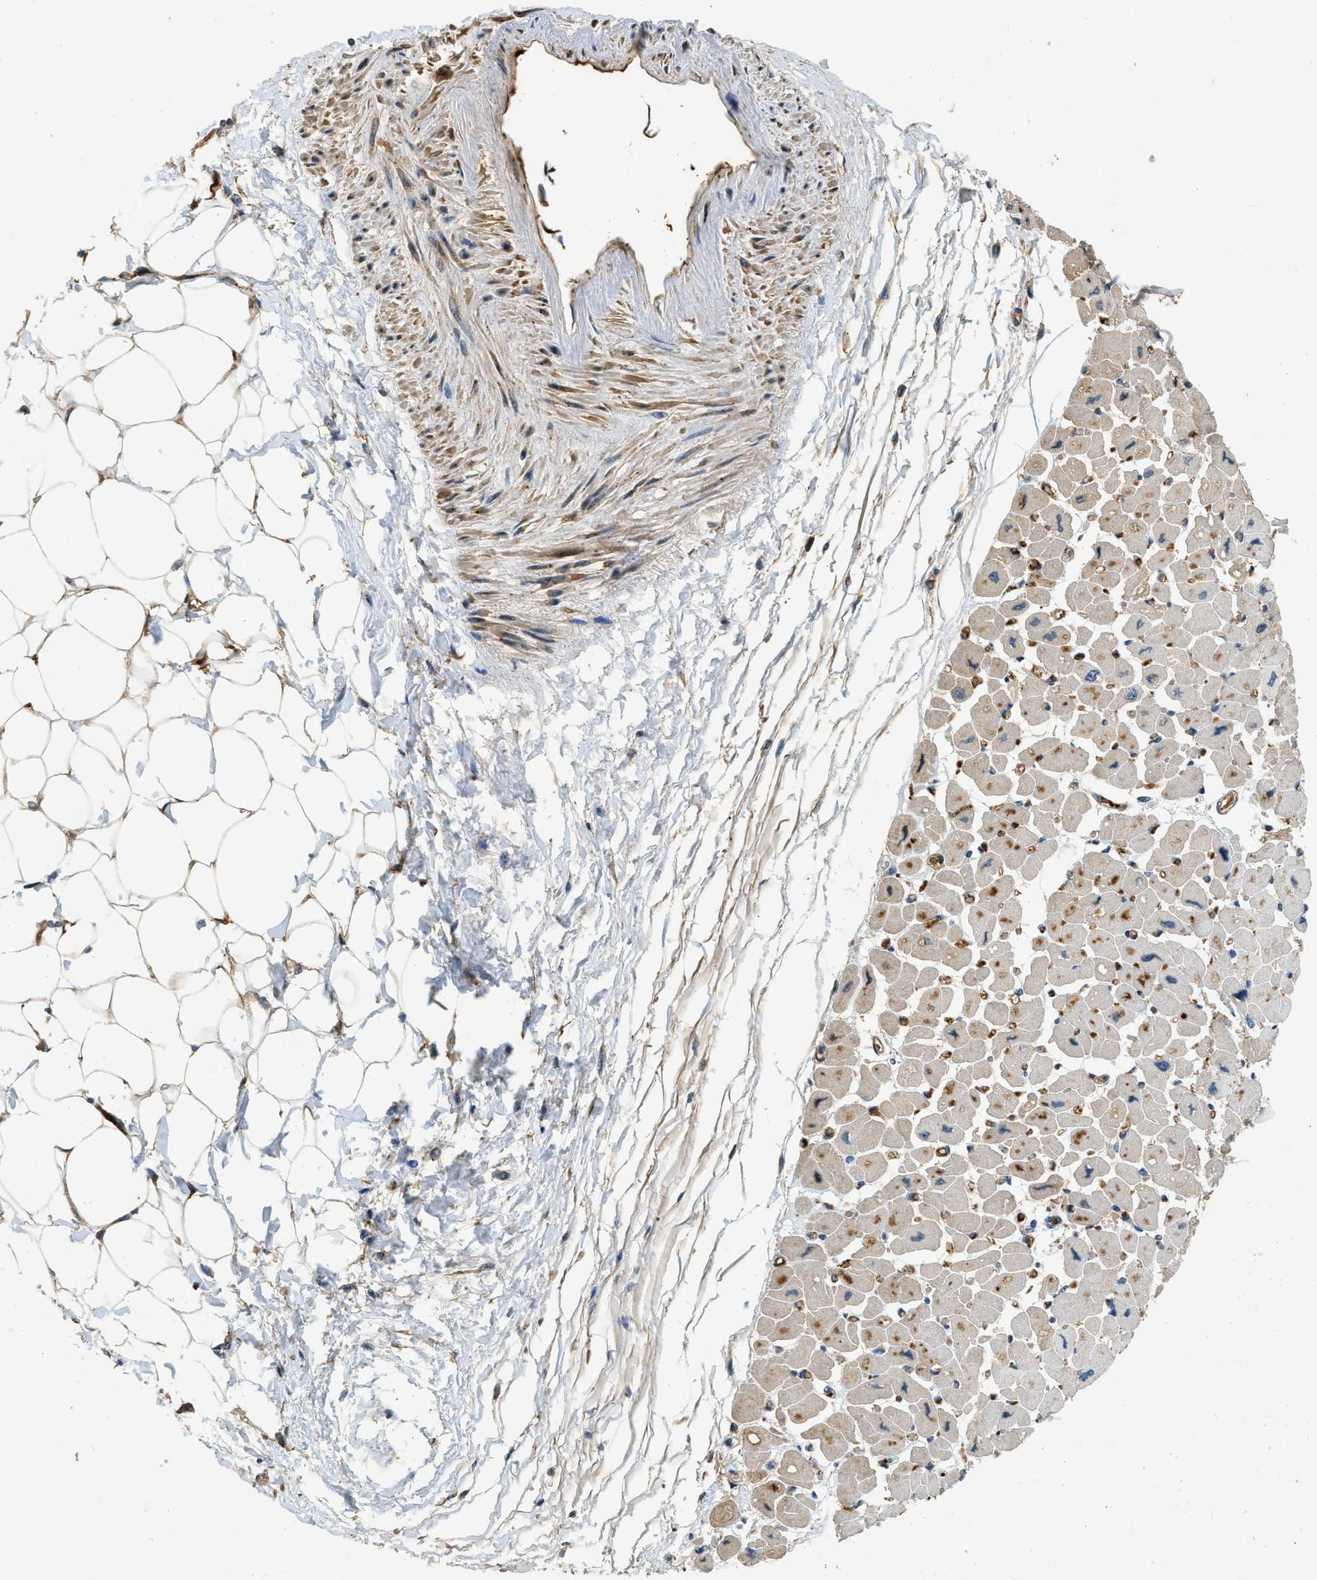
{"staining": {"intensity": "moderate", "quantity": "25%-75%", "location": "cytoplasmic/membranous"}, "tissue": "heart muscle", "cell_type": "Cardiomyocytes", "image_type": "normal", "snomed": [{"axis": "morphology", "description": "Normal tissue, NOS"}, {"axis": "topography", "description": "Heart"}], "caption": "The photomicrograph shows immunohistochemical staining of benign heart muscle. There is moderate cytoplasmic/membranous staining is appreciated in about 25%-75% of cardiomyocytes.", "gene": "RIPK2", "patient": {"sex": "female", "age": 54}}